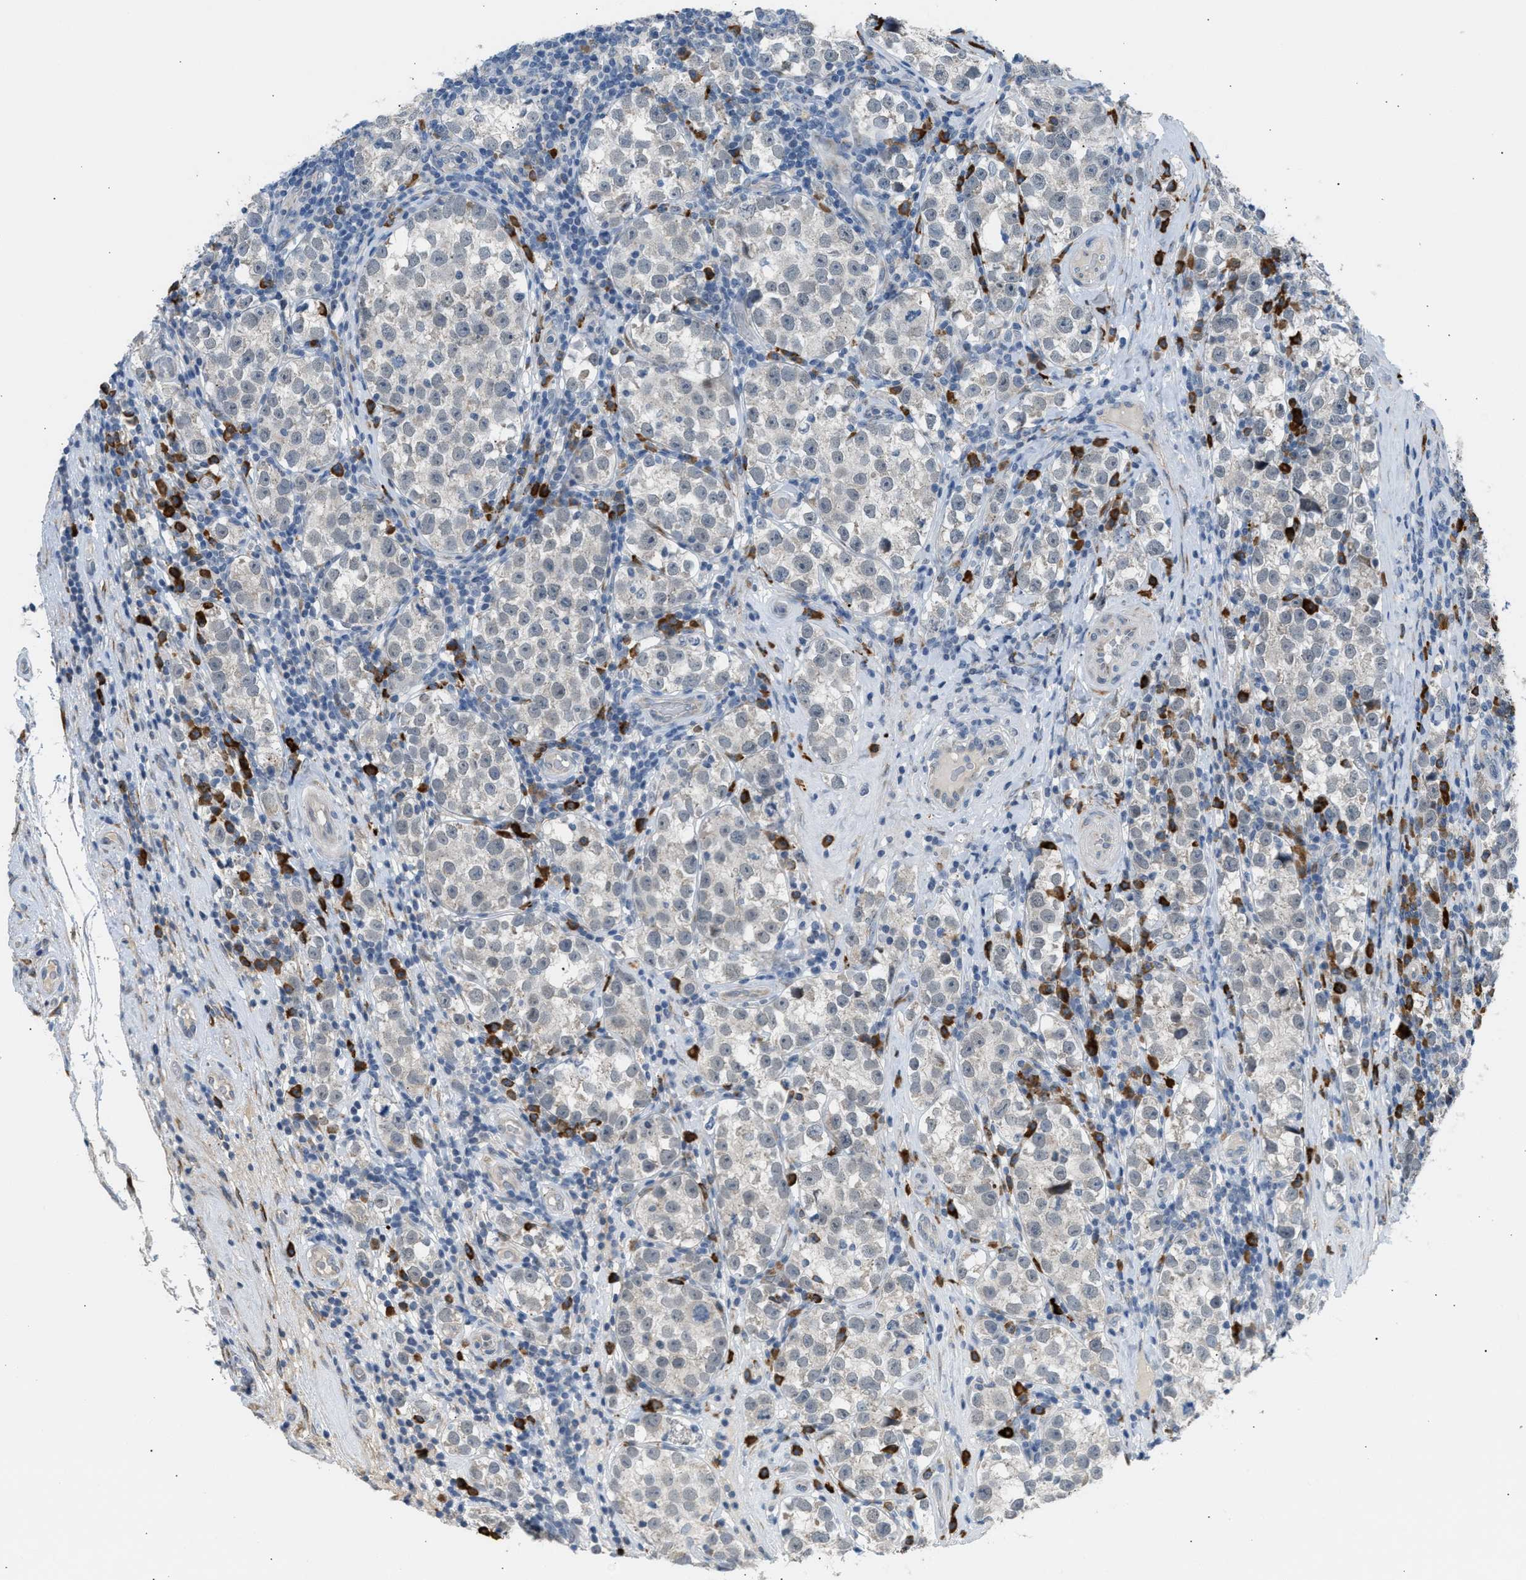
{"staining": {"intensity": "negative", "quantity": "none", "location": "none"}, "tissue": "testis cancer", "cell_type": "Tumor cells", "image_type": "cancer", "snomed": [{"axis": "morphology", "description": "Normal tissue, NOS"}, {"axis": "morphology", "description": "Seminoma, NOS"}, {"axis": "topography", "description": "Testis"}], "caption": "This is an IHC image of testis cancer. There is no expression in tumor cells.", "gene": "KCNC2", "patient": {"sex": "male", "age": 43}}